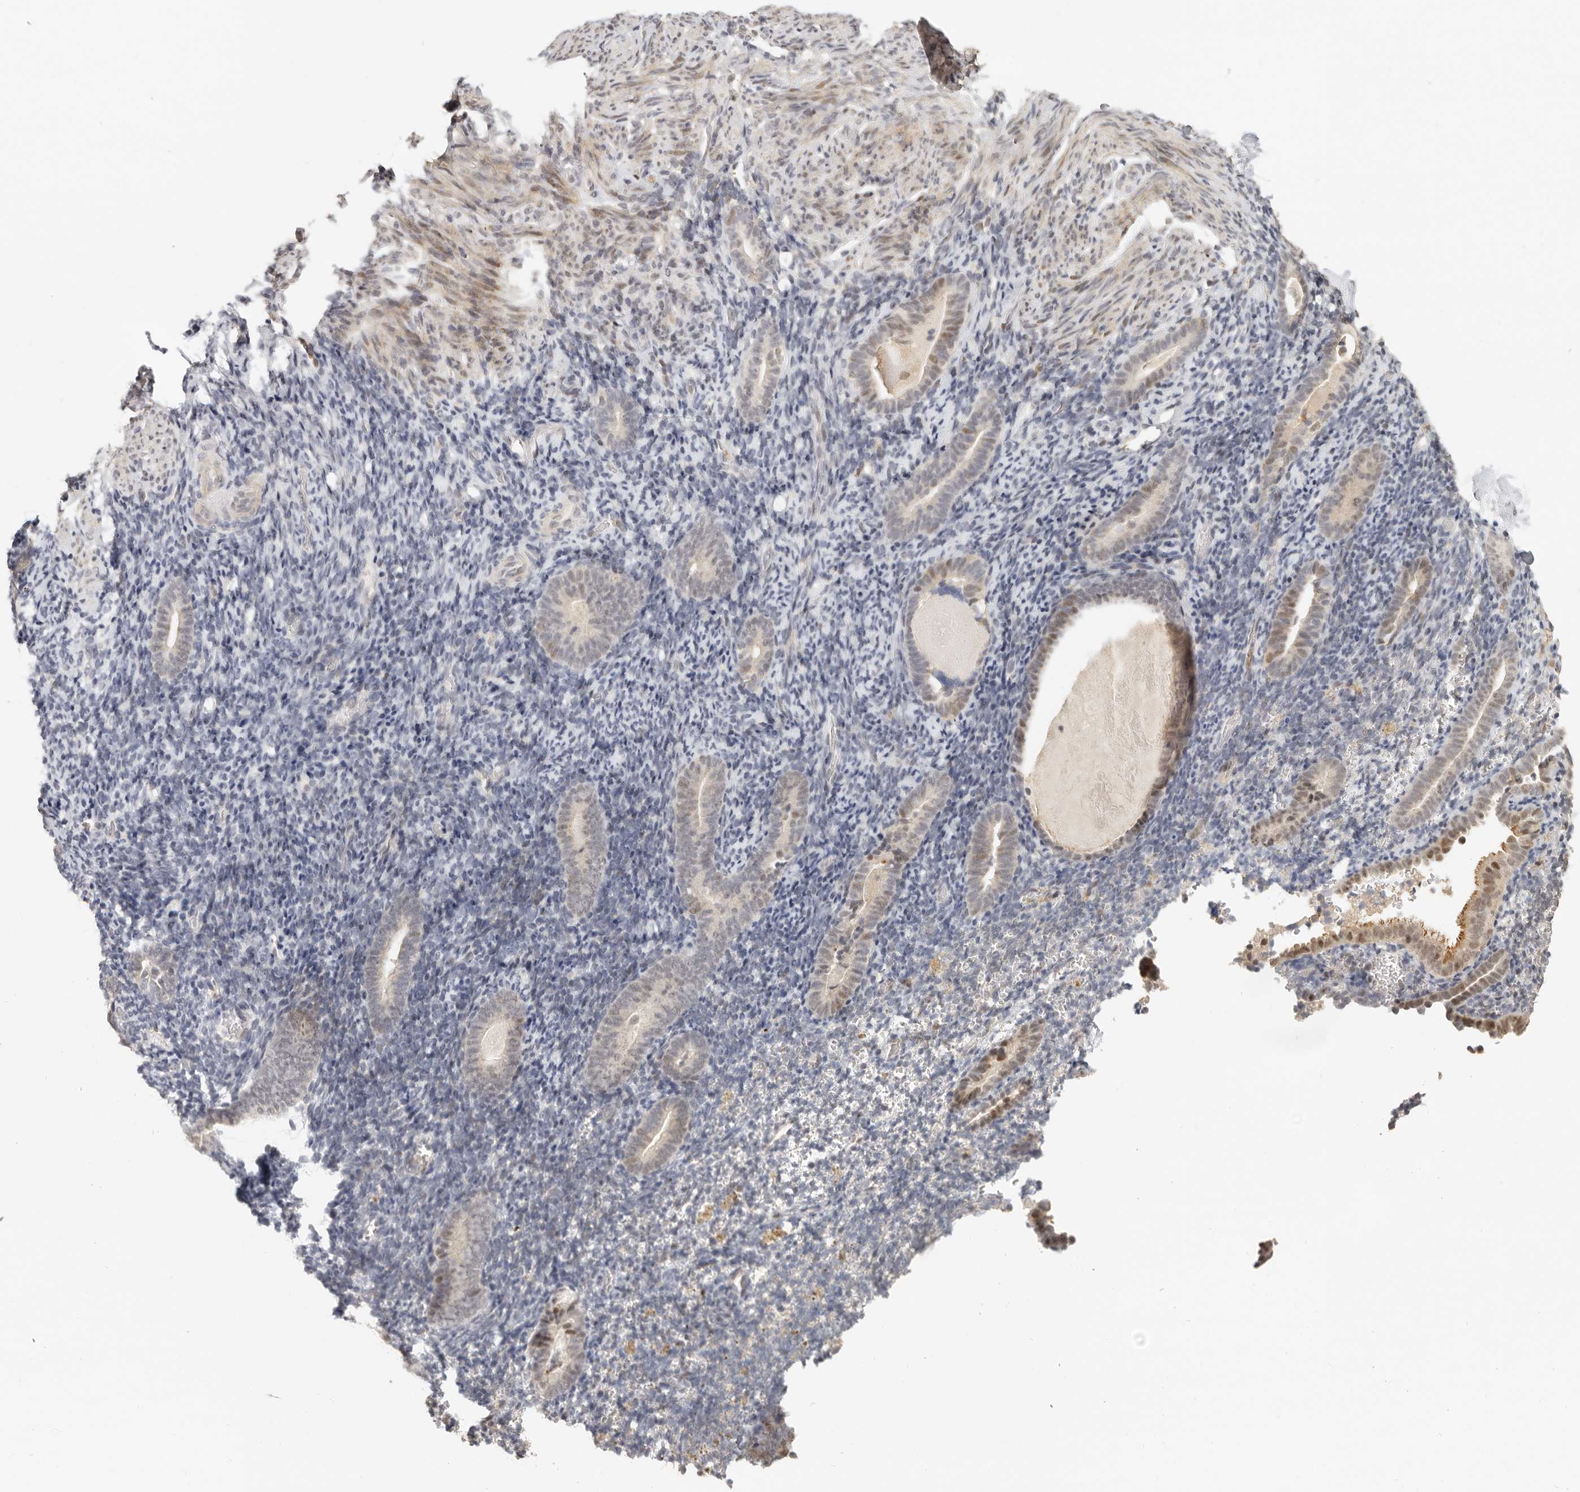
{"staining": {"intensity": "moderate", "quantity": "25%-75%", "location": "nuclear"}, "tissue": "endometrium", "cell_type": "Cells in endometrial stroma", "image_type": "normal", "snomed": [{"axis": "morphology", "description": "Normal tissue, NOS"}, {"axis": "topography", "description": "Endometrium"}], "caption": "High-power microscopy captured an IHC micrograph of unremarkable endometrium, revealing moderate nuclear positivity in approximately 25%-75% of cells in endometrial stroma. The staining was performed using DAB (3,3'-diaminobenzidine), with brown indicating positive protein expression. Nuclei are stained blue with hematoxylin.", "gene": "GPBP1L1", "patient": {"sex": "female", "age": 51}}